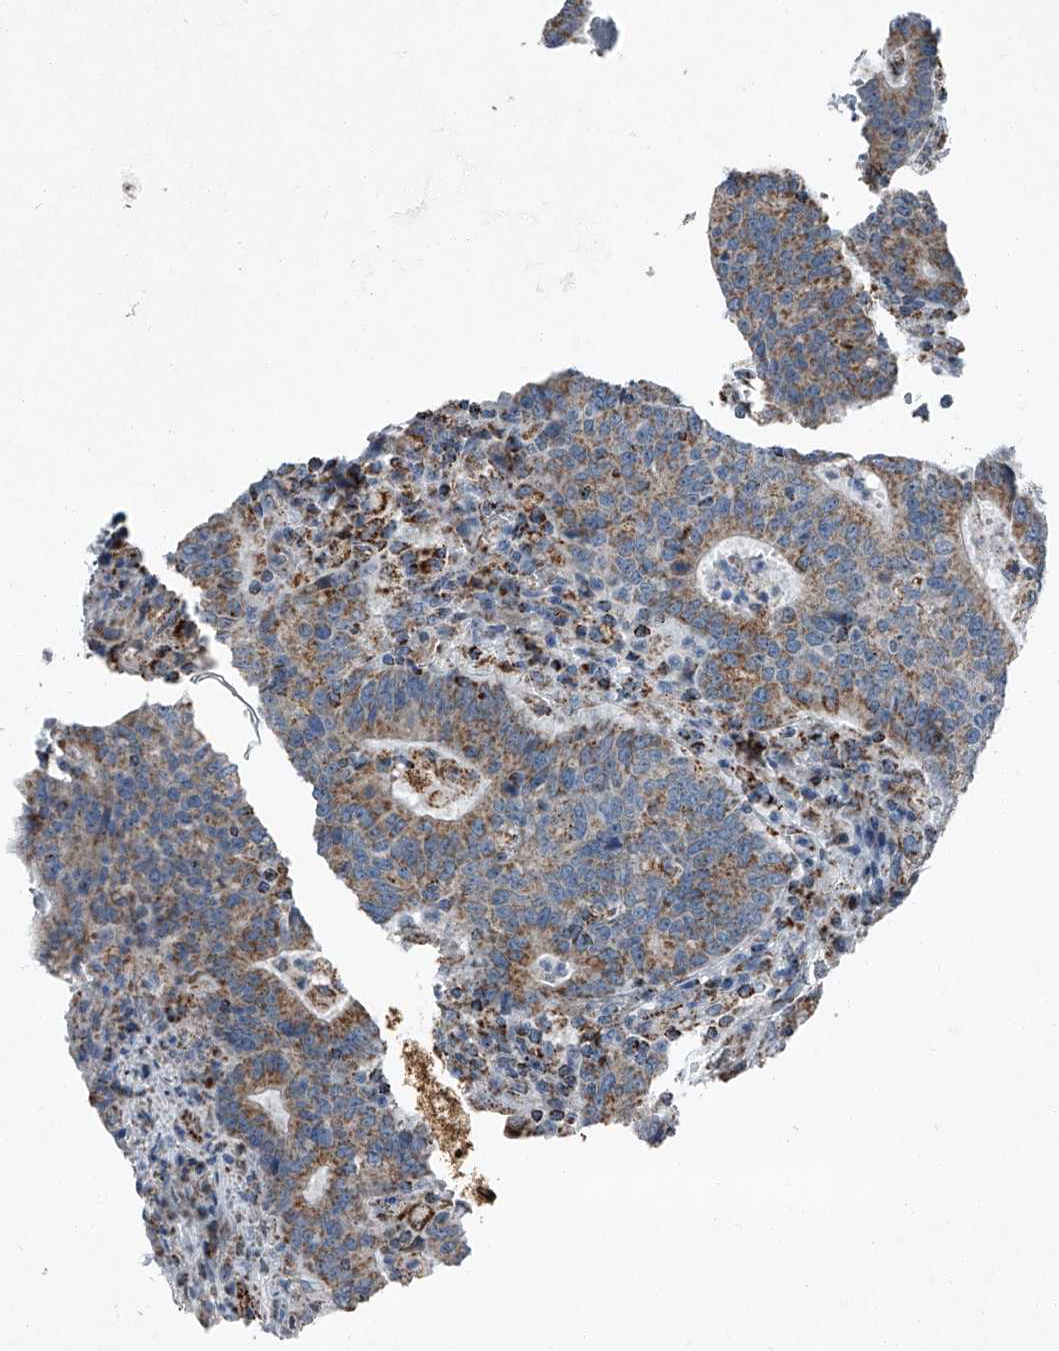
{"staining": {"intensity": "moderate", "quantity": "25%-75%", "location": "cytoplasmic/membranous"}, "tissue": "colorectal cancer", "cell_type": "Tumor cells", "image_type": "cancer", "snomed": [{"axis": "morphology", "description": "Adenocarcinoma, NOS"}, {"axis": "topography", "description": "Colon"}], "caption": "Protein staining displays moderate cytoplasmic/membranous expression in about 25%-75% of tumor cells in adenocarcinoma (colorectal).", "gene": "CHRNA7", "patient": {"sex": "female", "age": 75}}